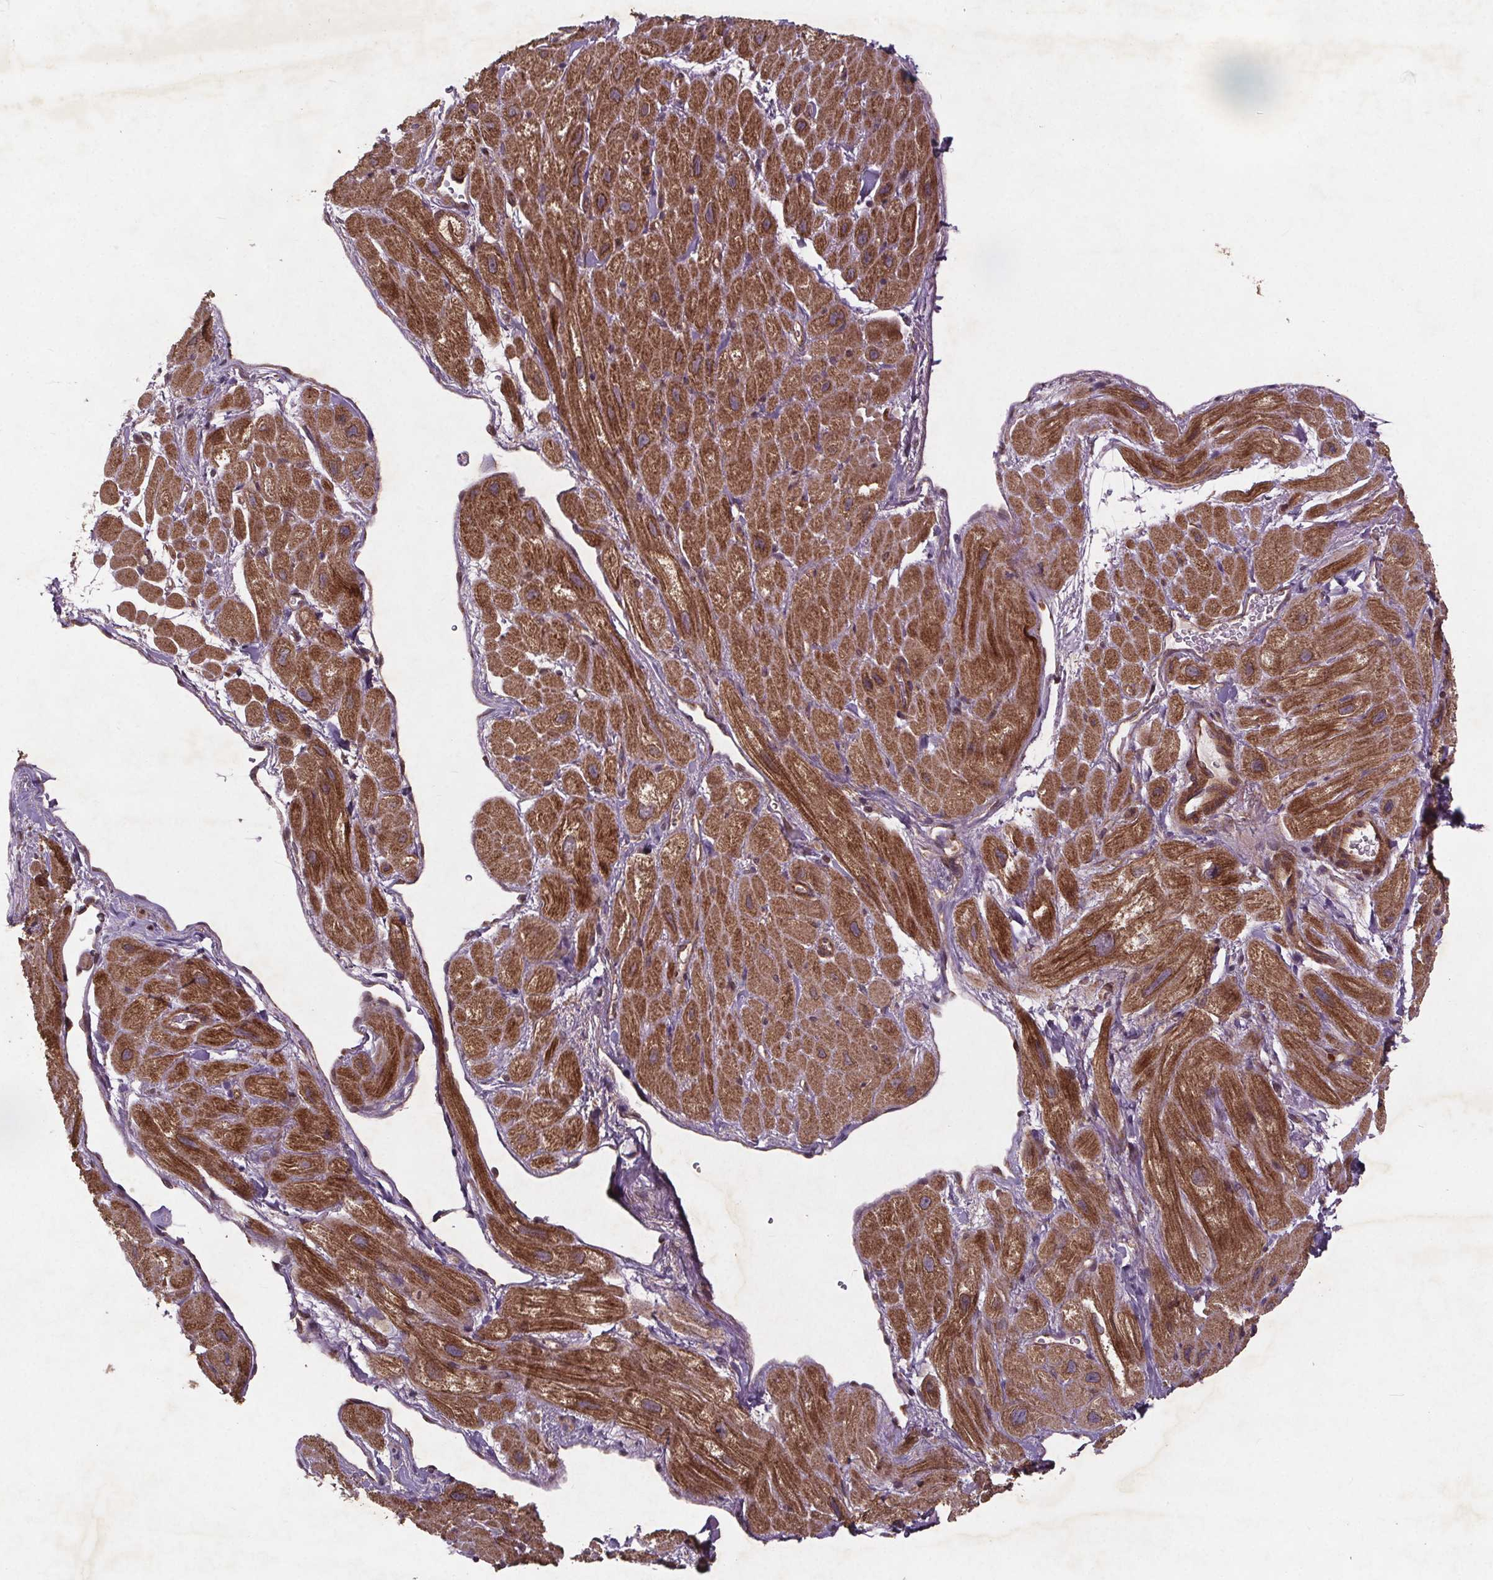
{"staining": {"intensity": "strong", "quantity": "25%-75%", "location": "cytoplasmic/membranous"}, "tissue": "heart muscle", "cell_type": "Cardiomyocytes", "image_type": "normal", "snomed": [{"axis": "morphology", "description": "Normal tissue, NOS"}, {"axis": "topography", "description": "Heart"}], "caption": "A photomicrograph of human heart muscle stained for a protein reveals strong cytoplasmic/membranous brown staining in cardiomyocytes. Ihc stains the protein of interest in brown and the nuclei are stained blue.", "gene": "STRN3", "patient": {"sex": "female", "age": 62}}